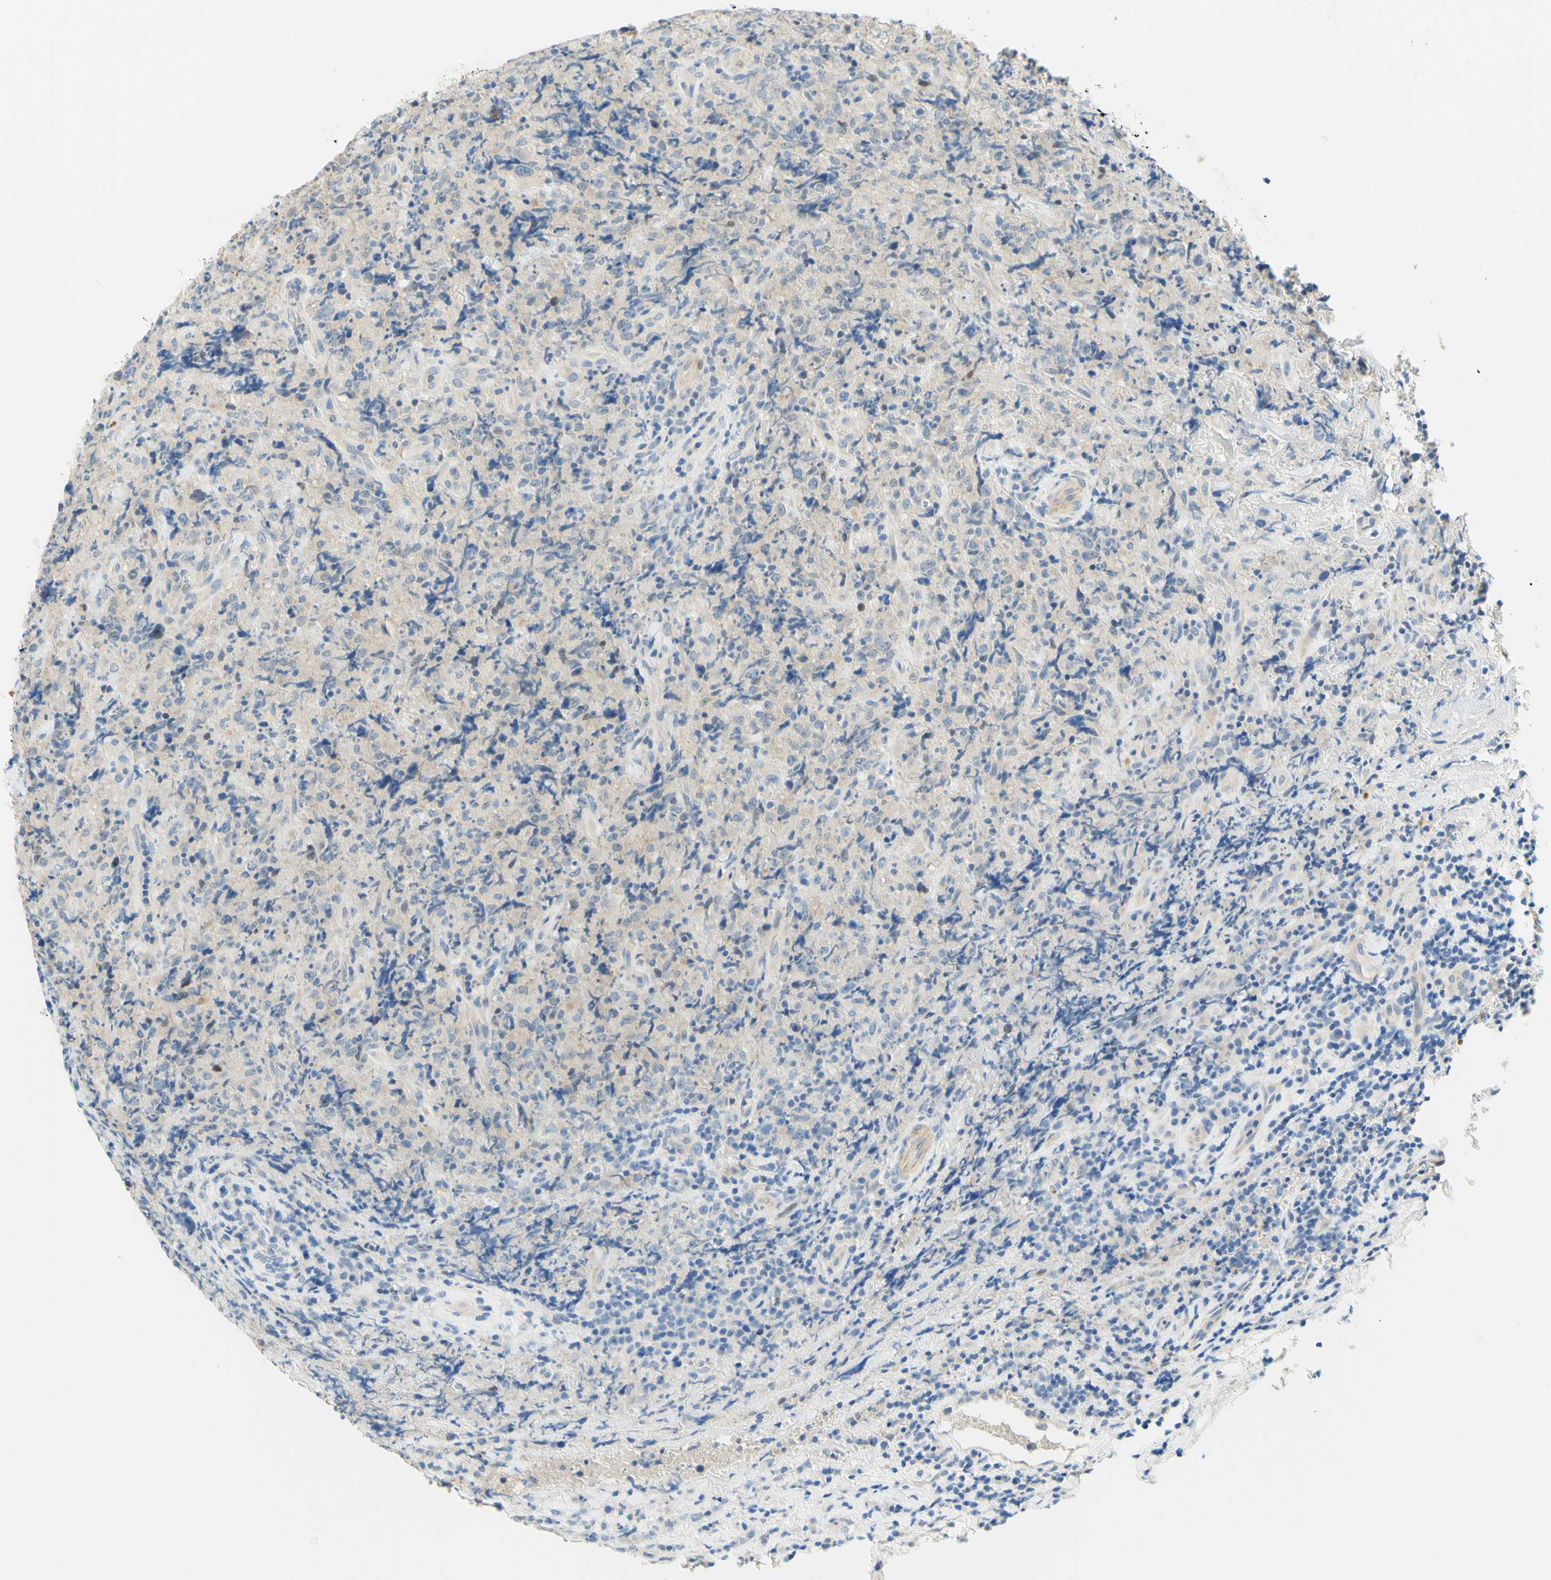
{"staining": {"intensity": "negative", "quantity": "none", "location": "none"}, "tissue": "lymphoma", "cell_type": "Tumor cells", "image_type": "cancer", "snomed": [{"axis": "morphology", "description": "Malignant lymphoma, non-Hodgkin's type, High grade"}, {"axis": "topography", "description": "Tonsil"}], "caption": "Tumor cells show no significant expression in malignant lymphoma, non-Hodgkin's type (high-grade).", "gene": "ENTREP2", "patient": {"sex": "female", "age": 36}}